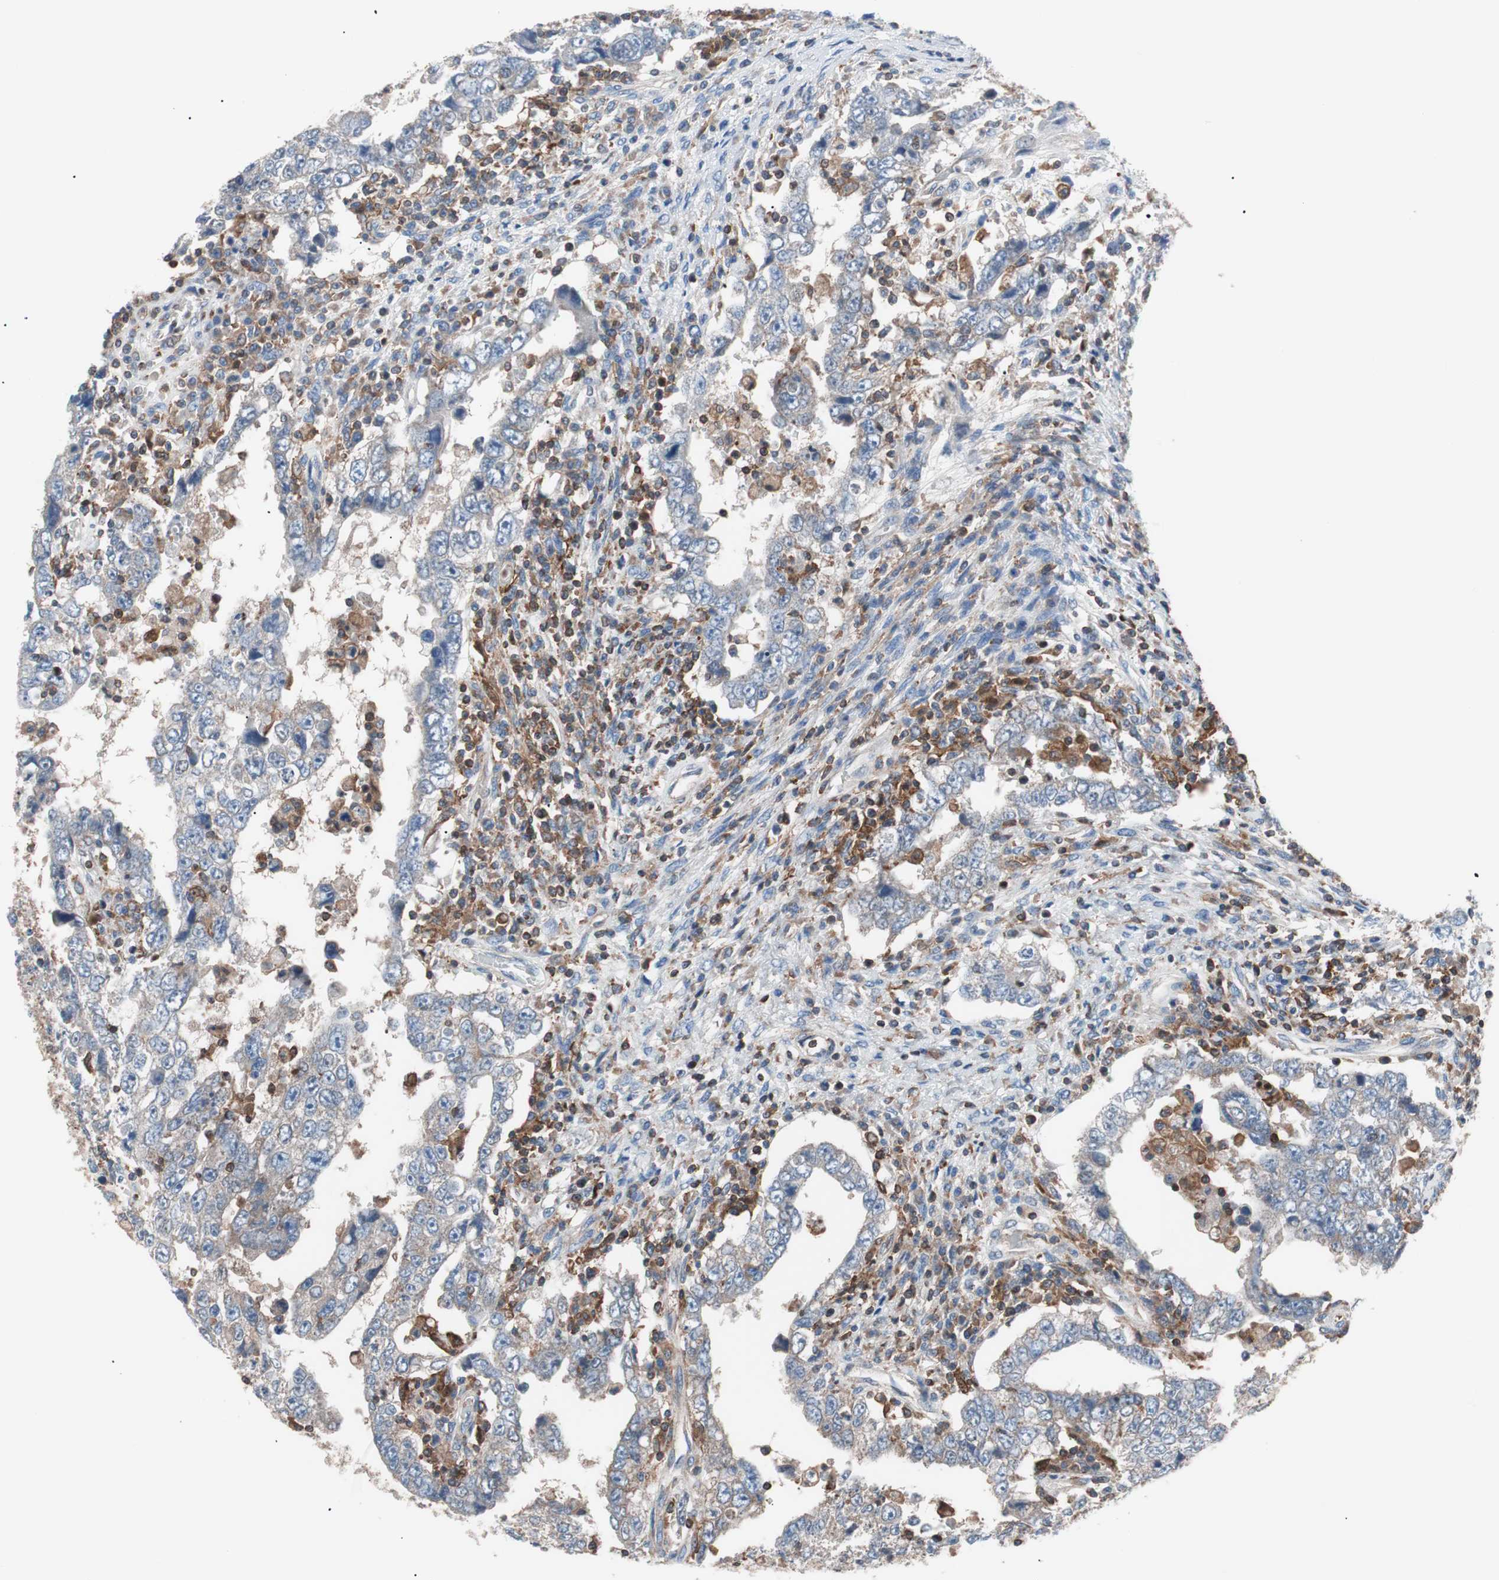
{"staining": {"intensity": "weak", "quantity": ">75%", "location": "cytoplasmic/membranous"}, "tissue": "testis cancer", "cell_type": "Tumor cells", "image_type": "cancer", "snomed": [{"axis": "morphology", "description": "Carcinoma, Embryonal, NOS"}, {"axis": "topography", "description": "Testis"}], "caption": "Testis cancer tissue displays weak cytoplasmic/membranous positivity in approximately >75% of tumor cells, visualized by immunohistochemistry. The staining was performed using DAB (3,3'-diaminobenzidine), with brown indicating positive protein expression. Nuclei are stained blue with hematoxylin.", "gene": "PIK3R1", "patient": {"sex": "male", "age": 26}}